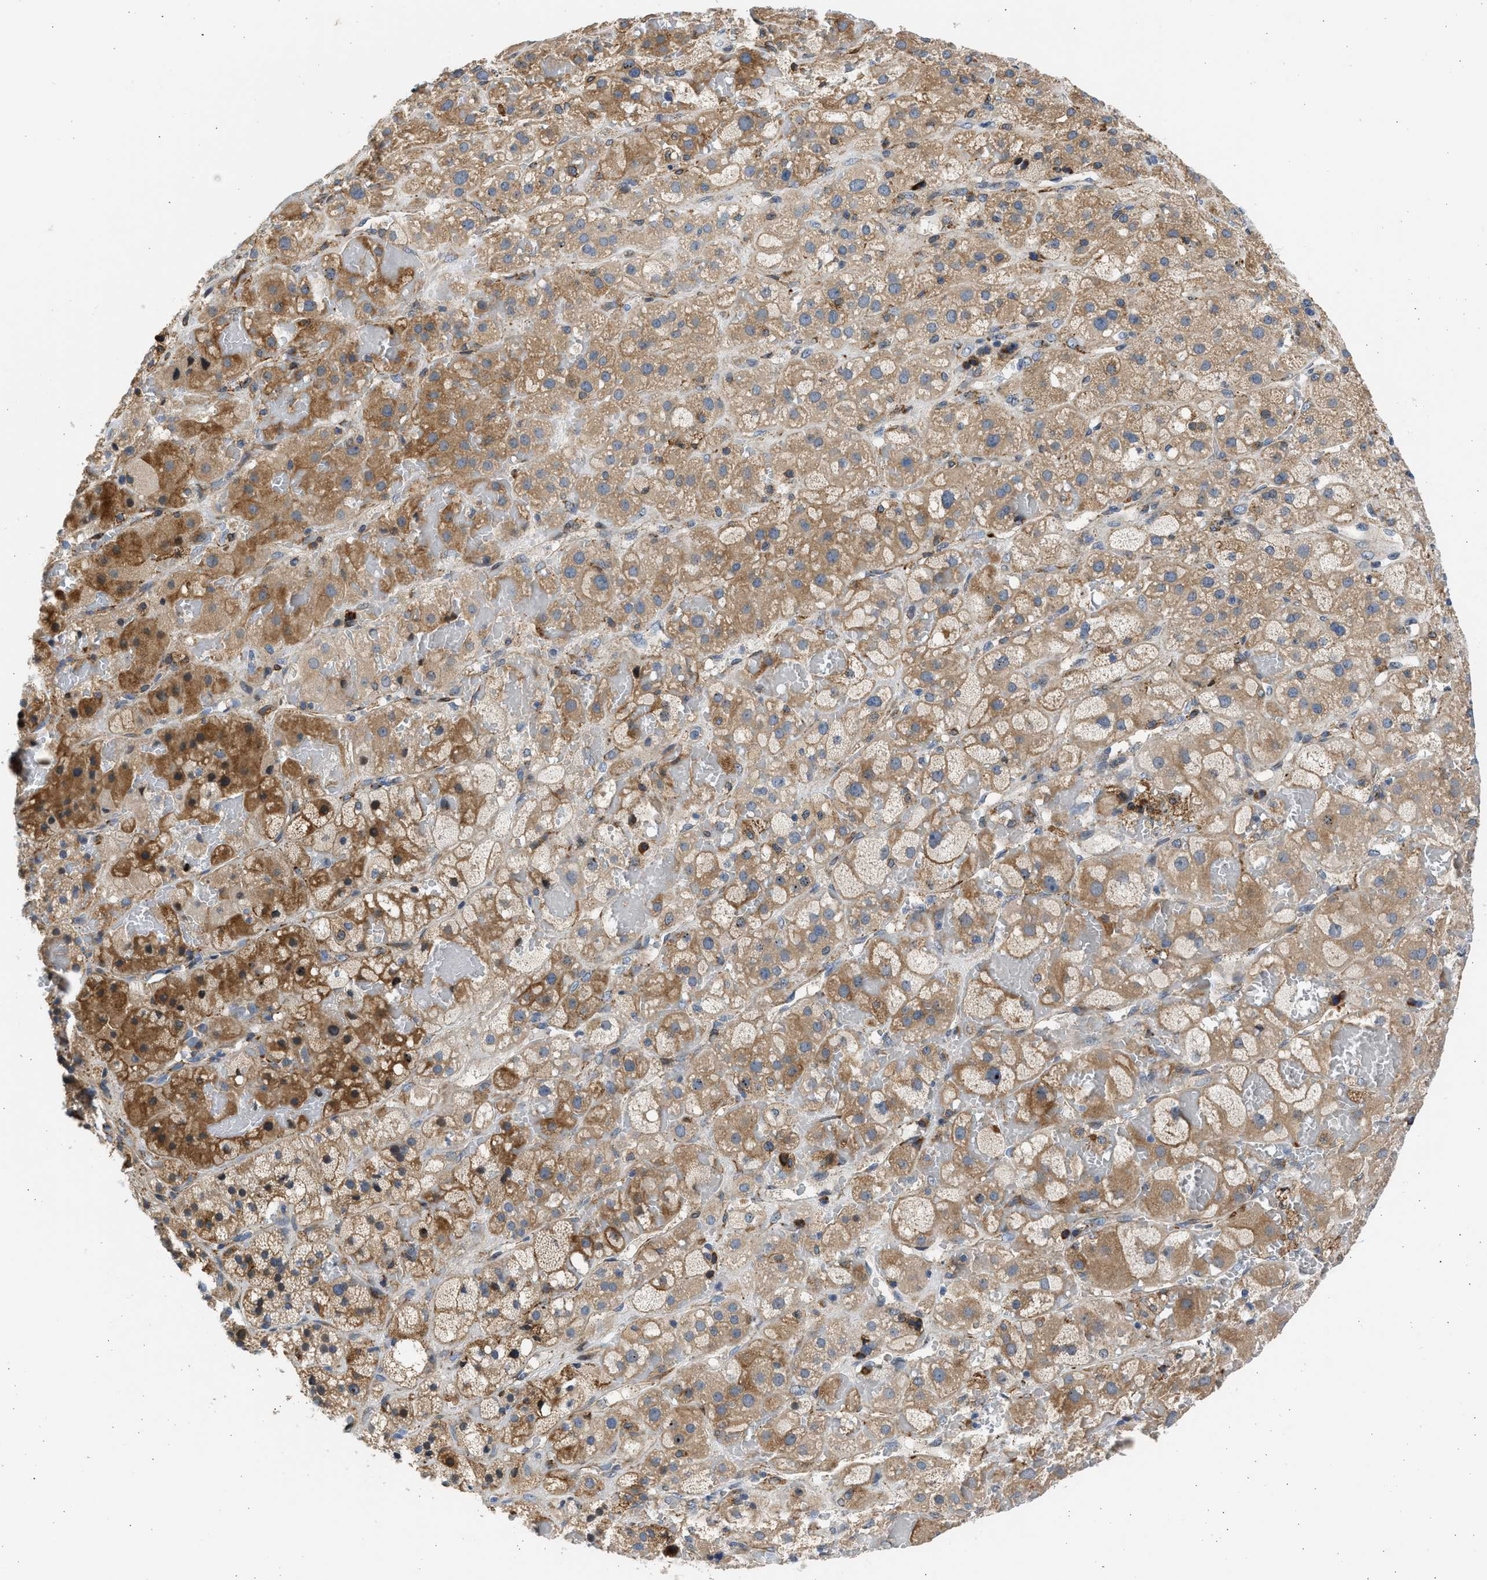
{"staining": {"intensity": "moderate", "quantity": ">75%", "location": "cytoplasmic/membranous"}, "tissue": "adrenal gland", "cell_type": "Glandular cells", "image_type": "normal", "snomed": [{"axis": "morphology", "description": "Normal tissue, NOS"}, {"axis": "topography", "description": "Adrenal gland"}], "caption": "Glandular cells exhibit medium levels of moderate cytoplasmic/membranous positivity in about >75% of cells in normal human adrenal gland.", "gene": "PLD2", "patient": {"sex": "female", "age": 47}}